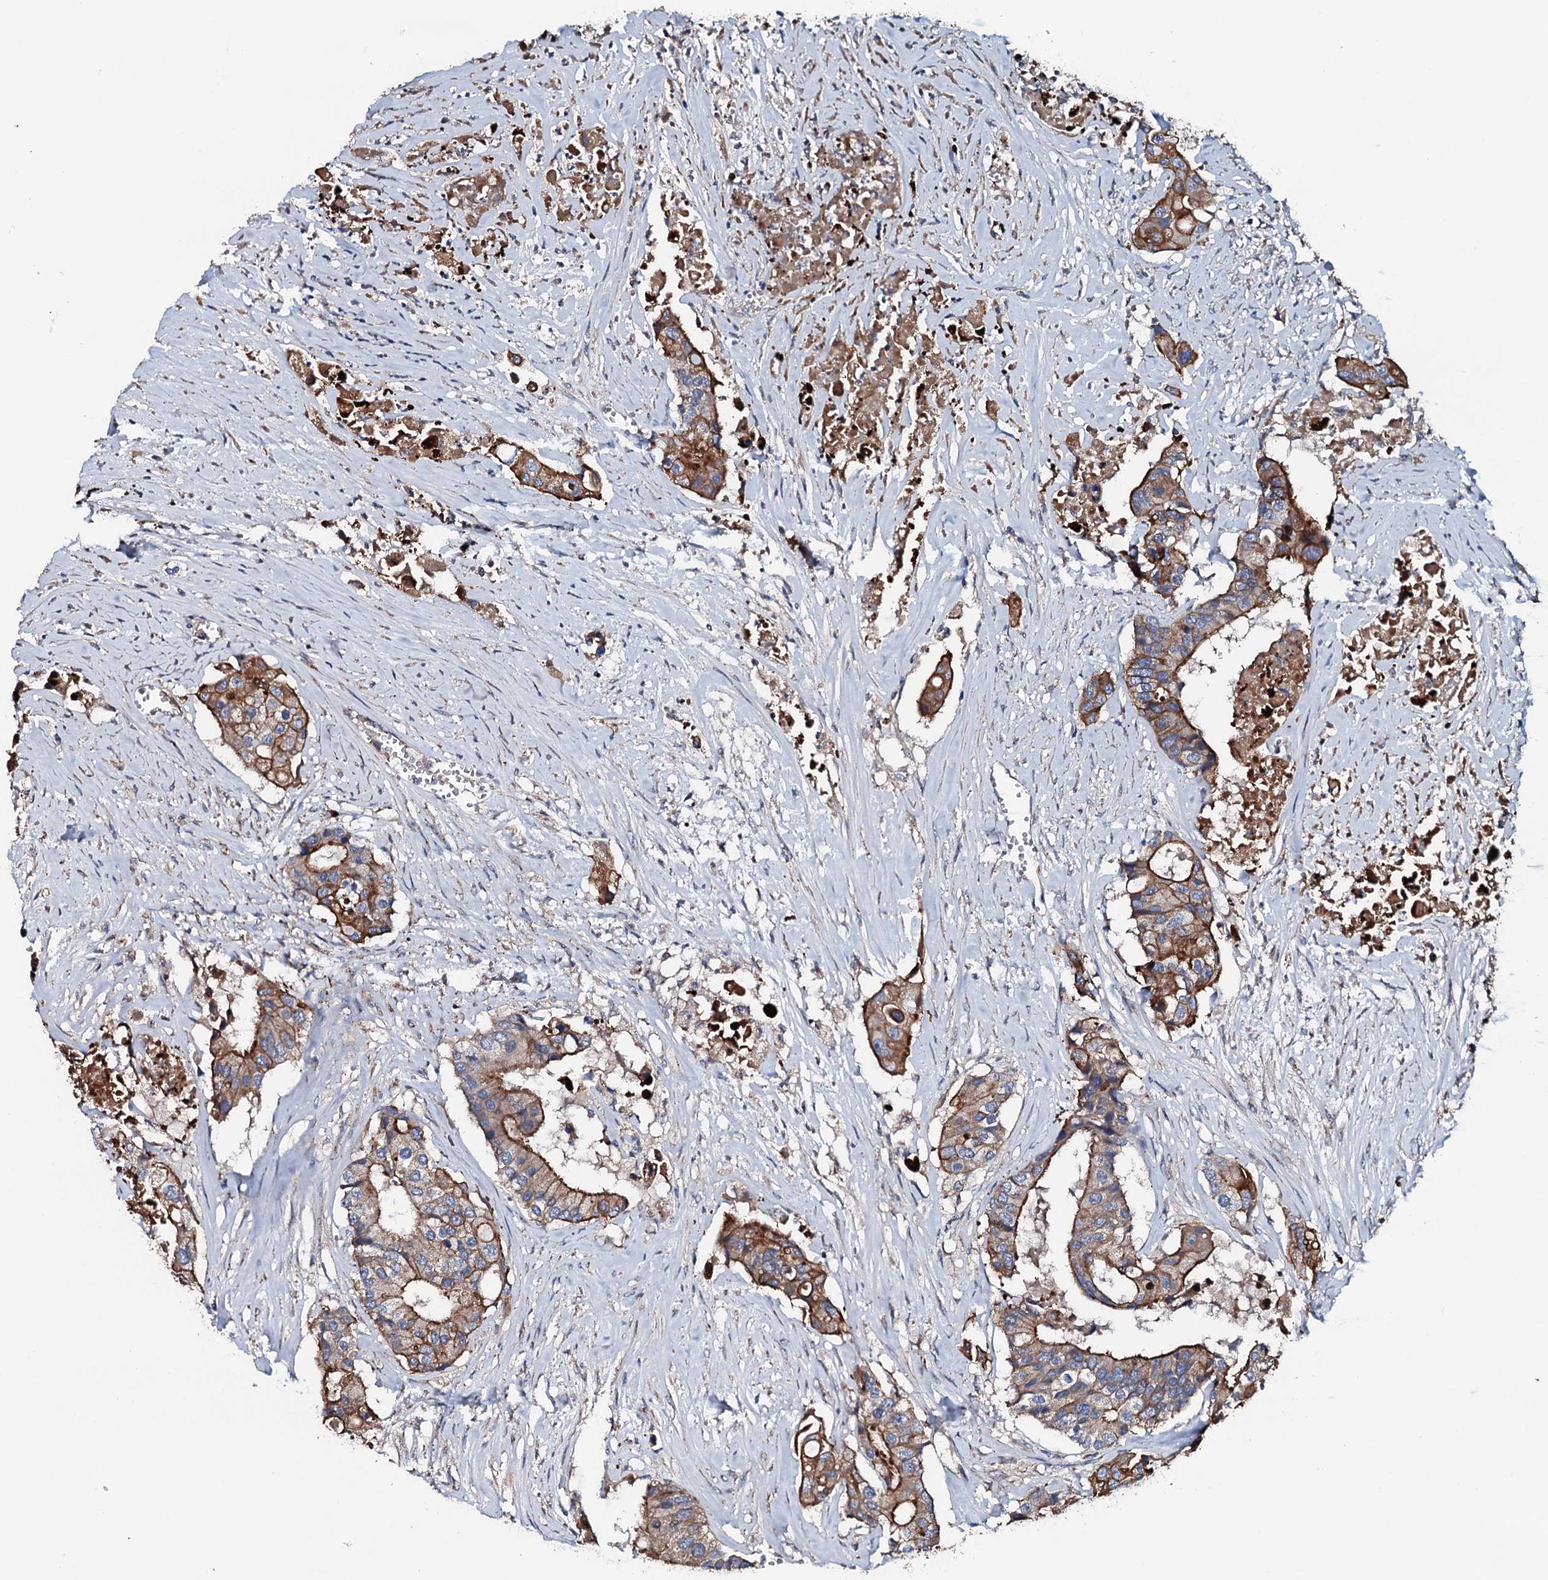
{"staining": {"intensity": "strong", "quantity": ">75%", "location": "cytoplasmic/membranous"}, "tissue": "colorectal cancer", "cell_type": "Tumor cells", "image_type": "cancer", "snomed": [{"axis": "morphology", "description": "Adenocarcinoma, NOS"}, {"axis": "topography", "description": "Colon"}], "caption": "DAB (3,3'-diaminobenzidine) immunohistochemical staining of human colorectal adenocarcinoma shows strong cytoplasmic/membranous protein positivity in about >75% of tumor cells. Nuclei are stained in blue.", "gene": "NEK1", "patient": {"sex": "male", "age": 77}}